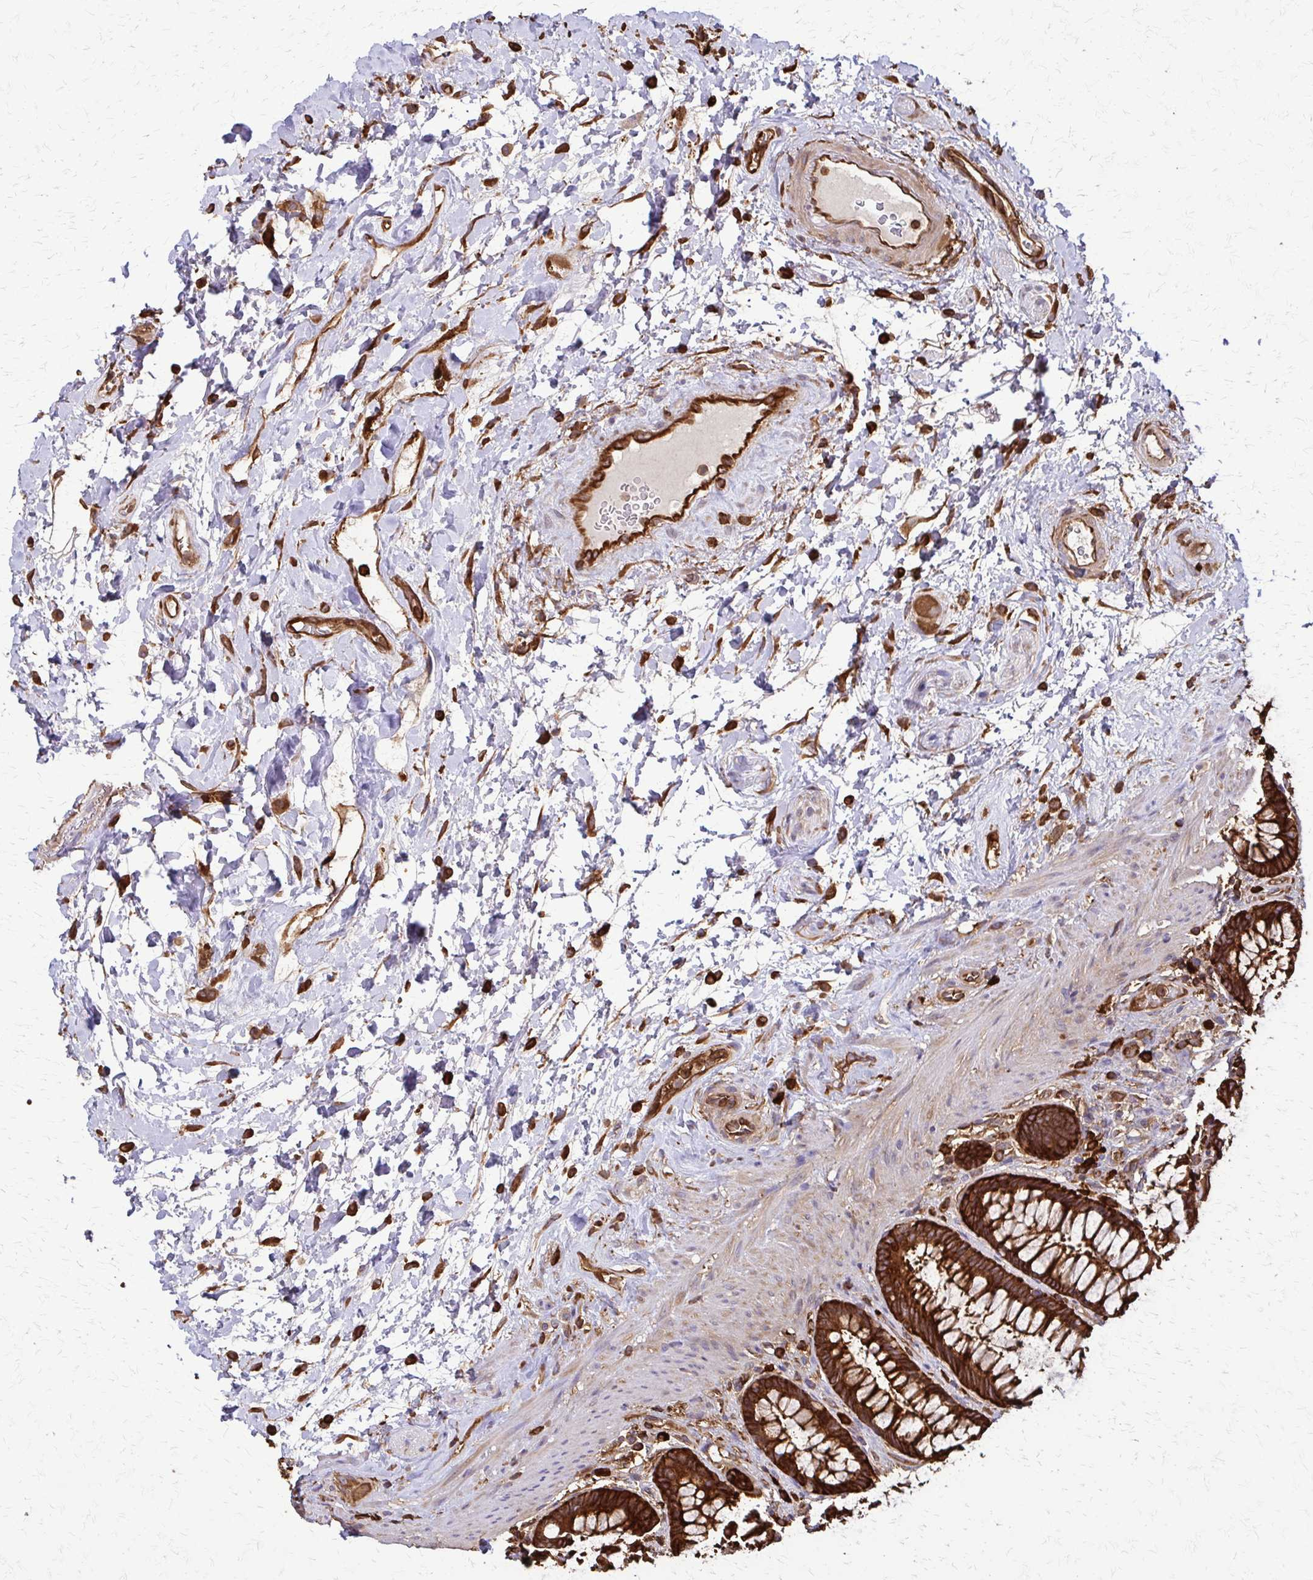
{"staining": {"intensity": "strong", "quantity": ">75%", "location": "cytoplasmic/membranous"}, "tissue": "rectum", "cell_type": "Glandular cells", "image_type": "normal", "snomed": [{"axis": "morphology", "description": "Normal tissue, NOS"}, {"axis": "topography", "description": "Rectum"}], "caption": "Immunohistochemical staining of unremarkable human rectum reveals strong cytoplasmic/membranous protein staining in about >75% of glandular cells.", "gene": "EEF2", "patient": {"sex": "male", "age": 72}}